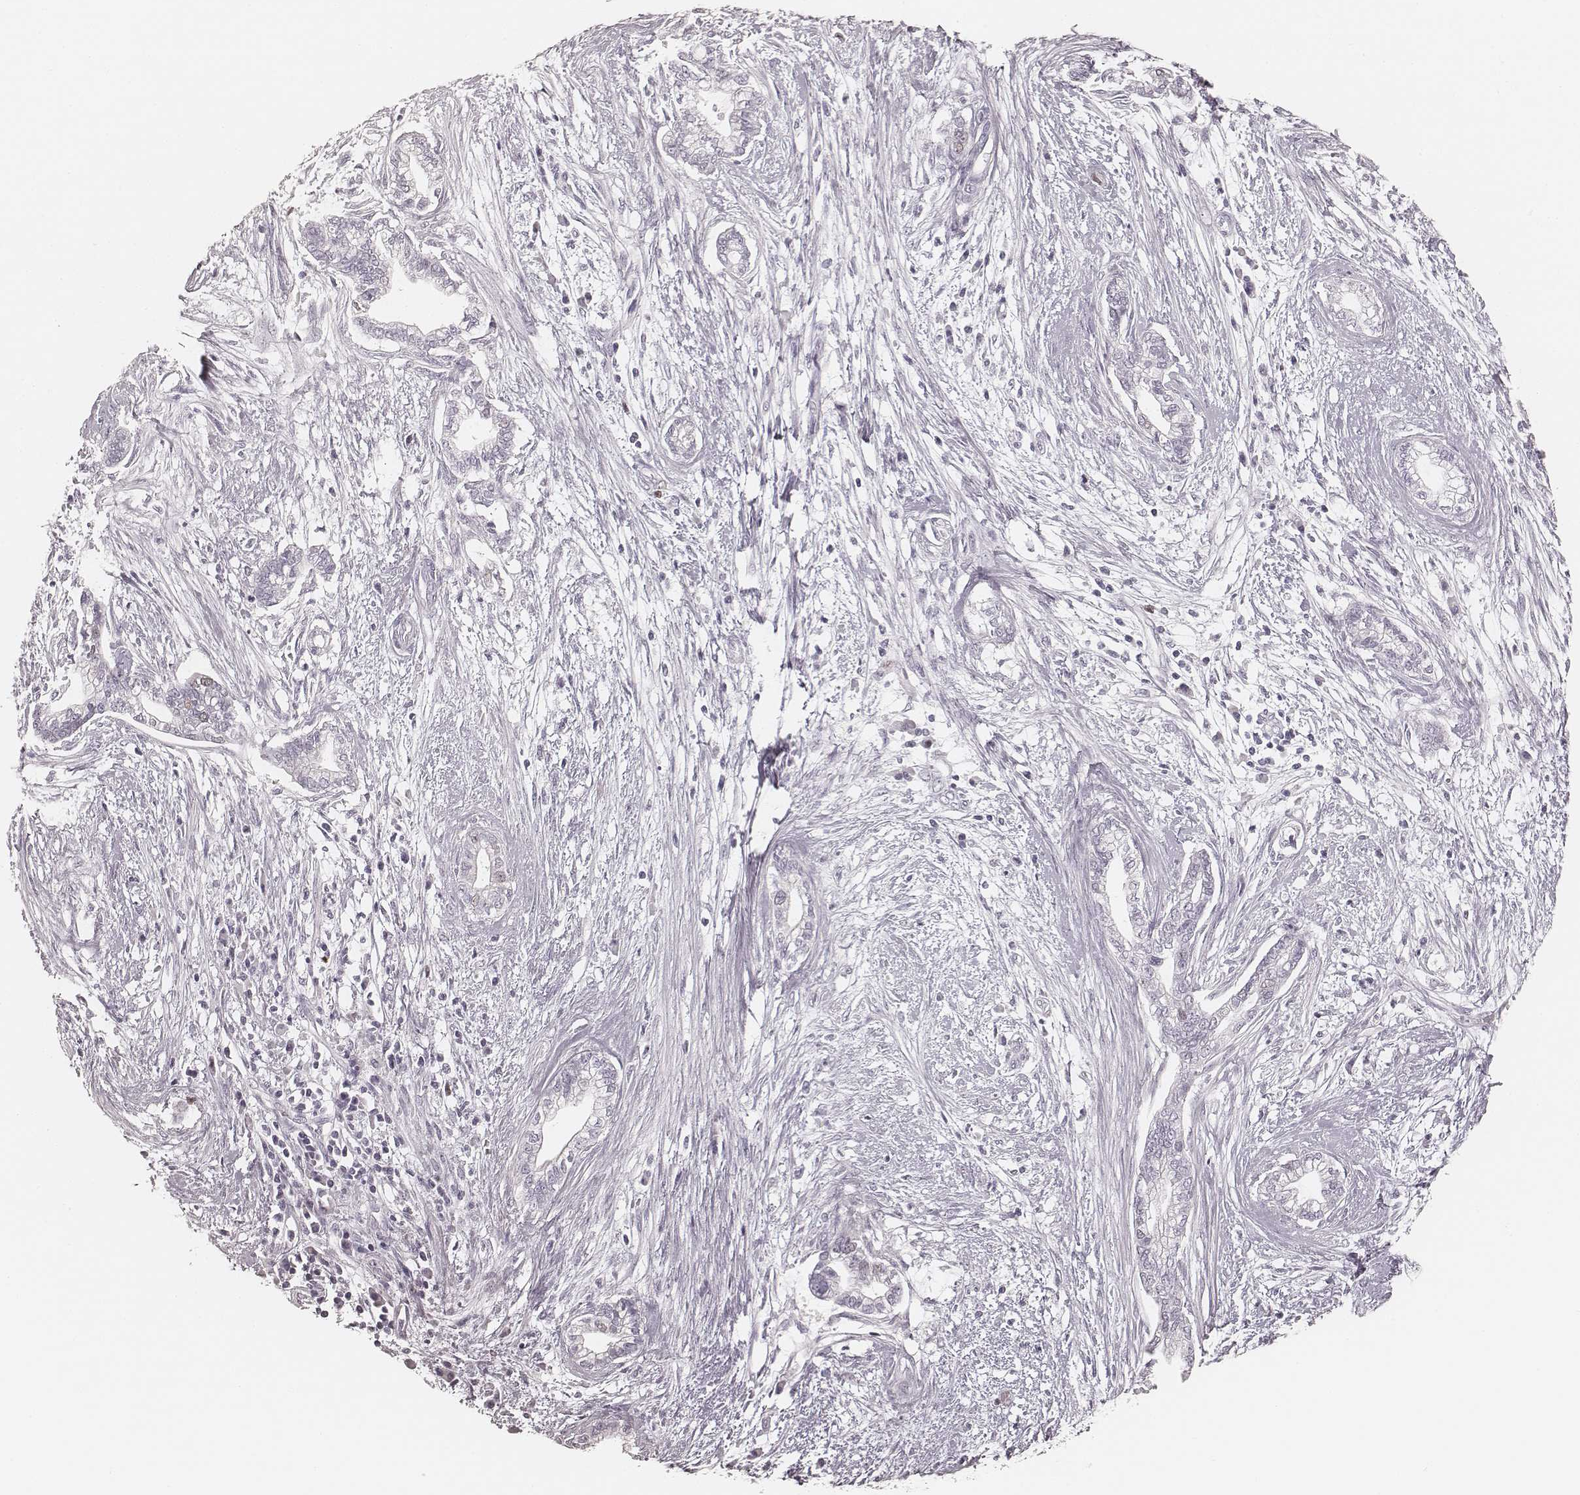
{"staining": {"intensity": "negative", "quantity": "none", "location": "none"}, "tissue": "cervical cancer", "cell_type": "Tumor cells", "image_type": "cancer", "snomed": [{"axis": "morphology", "description": "Adenocarcinoma, NOS"}, {"axis": "topography", "description": "Cervix"}], "caption": "Adenocarcinoma (cervical) stained for a protein using IHC shows no expression tumor cells.", "gene": "TEX37", "patient": {"sex": "female", "age": 62}}